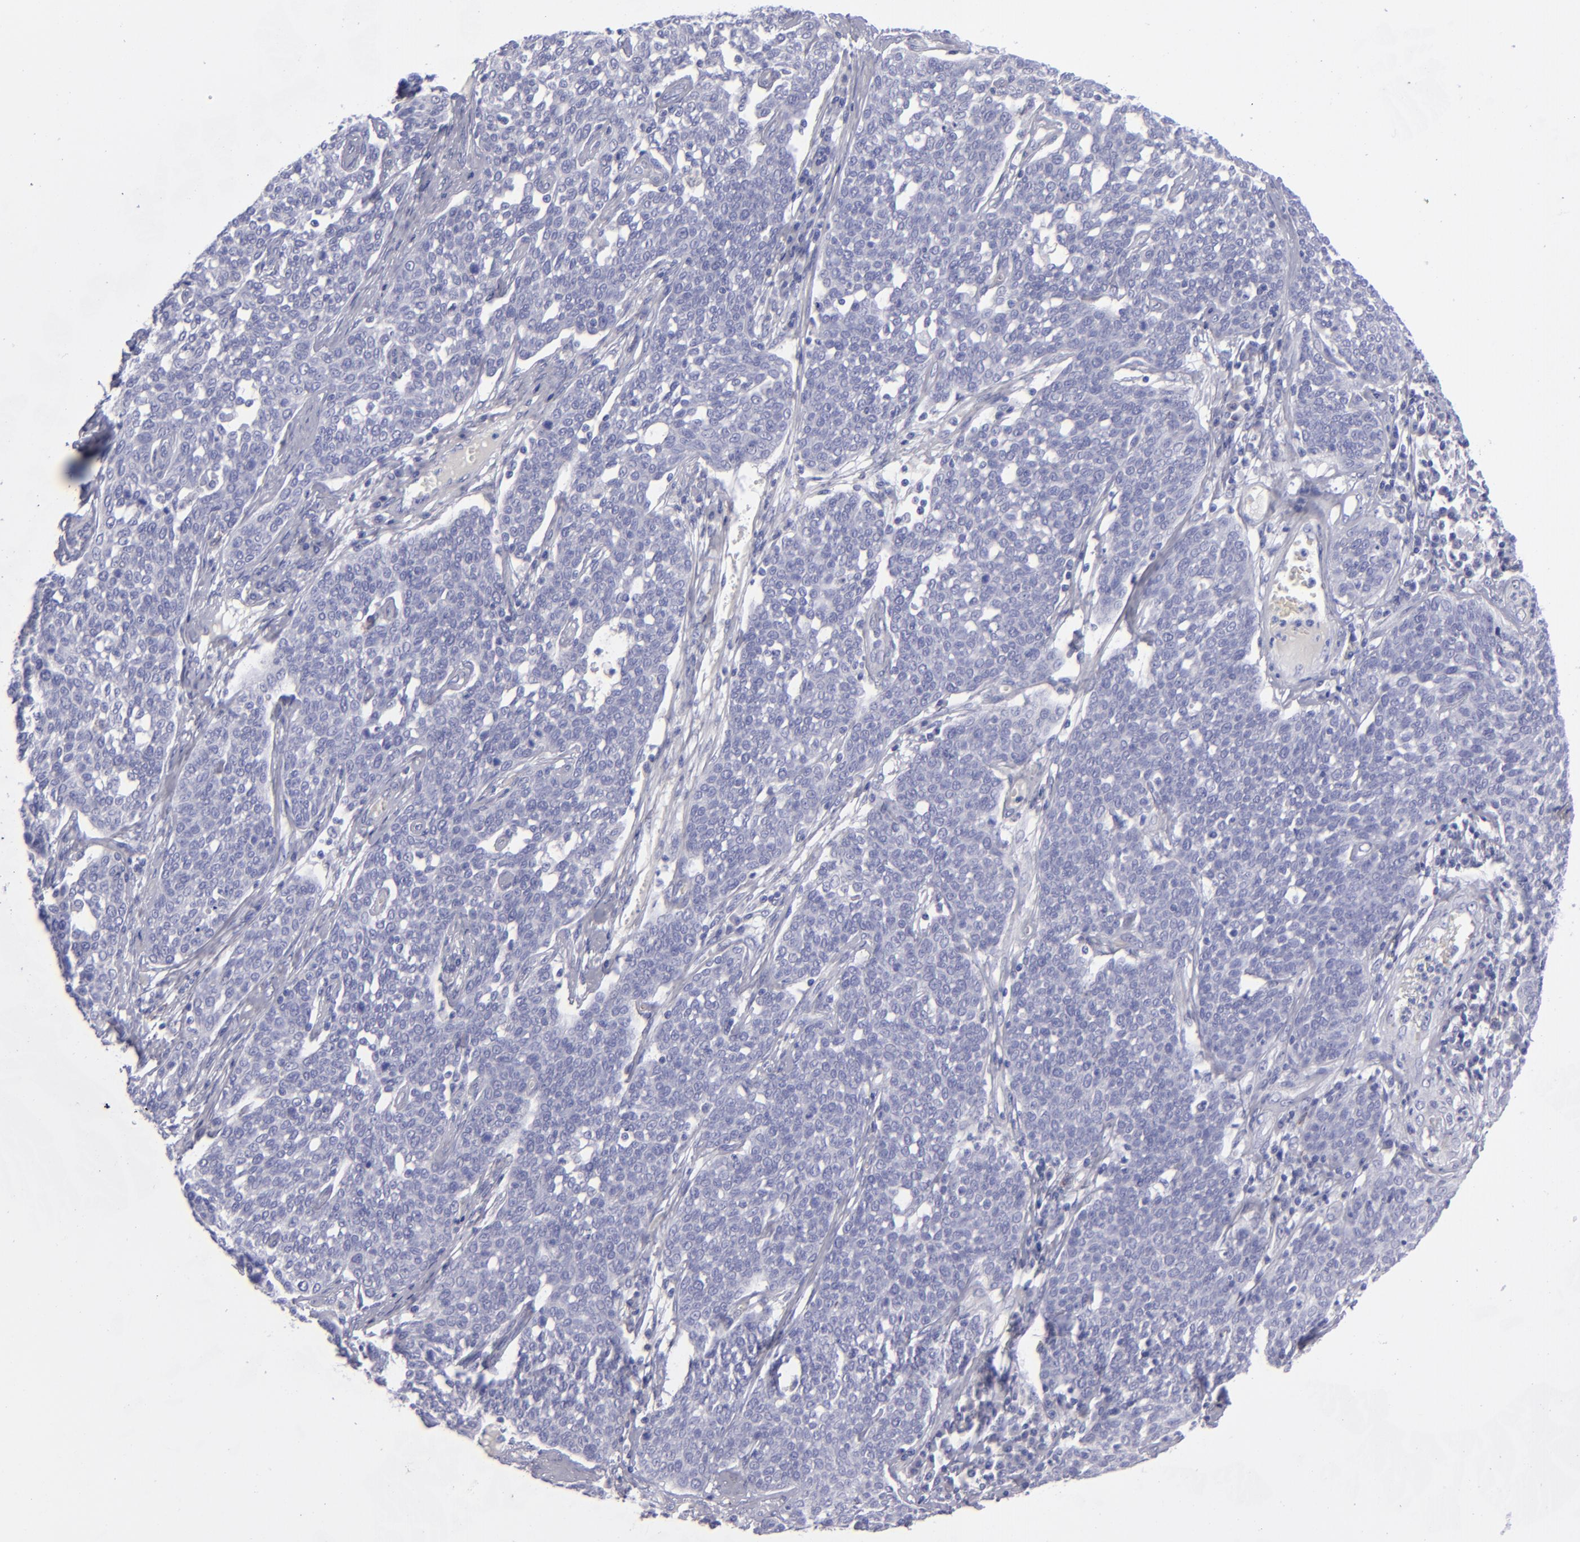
{"staining": {"intensity": "negative", "quantity": "none", "location": "none"}, "tissue": "cervical cancer", "cell_type": "Tumor cells", "image_type": "cancer", "snomed": [{"axis": "morphology", "description": "Squamous cell carcinoma, NOS"}, {"axis": "topography", "description": "Cervix"}], "caption": "Protein analysis of cervical squamous cell carcinoma displays no significant expression in tumor cells.", "gene": "CD22", "patient": {"sex": "female", "age": 34}}